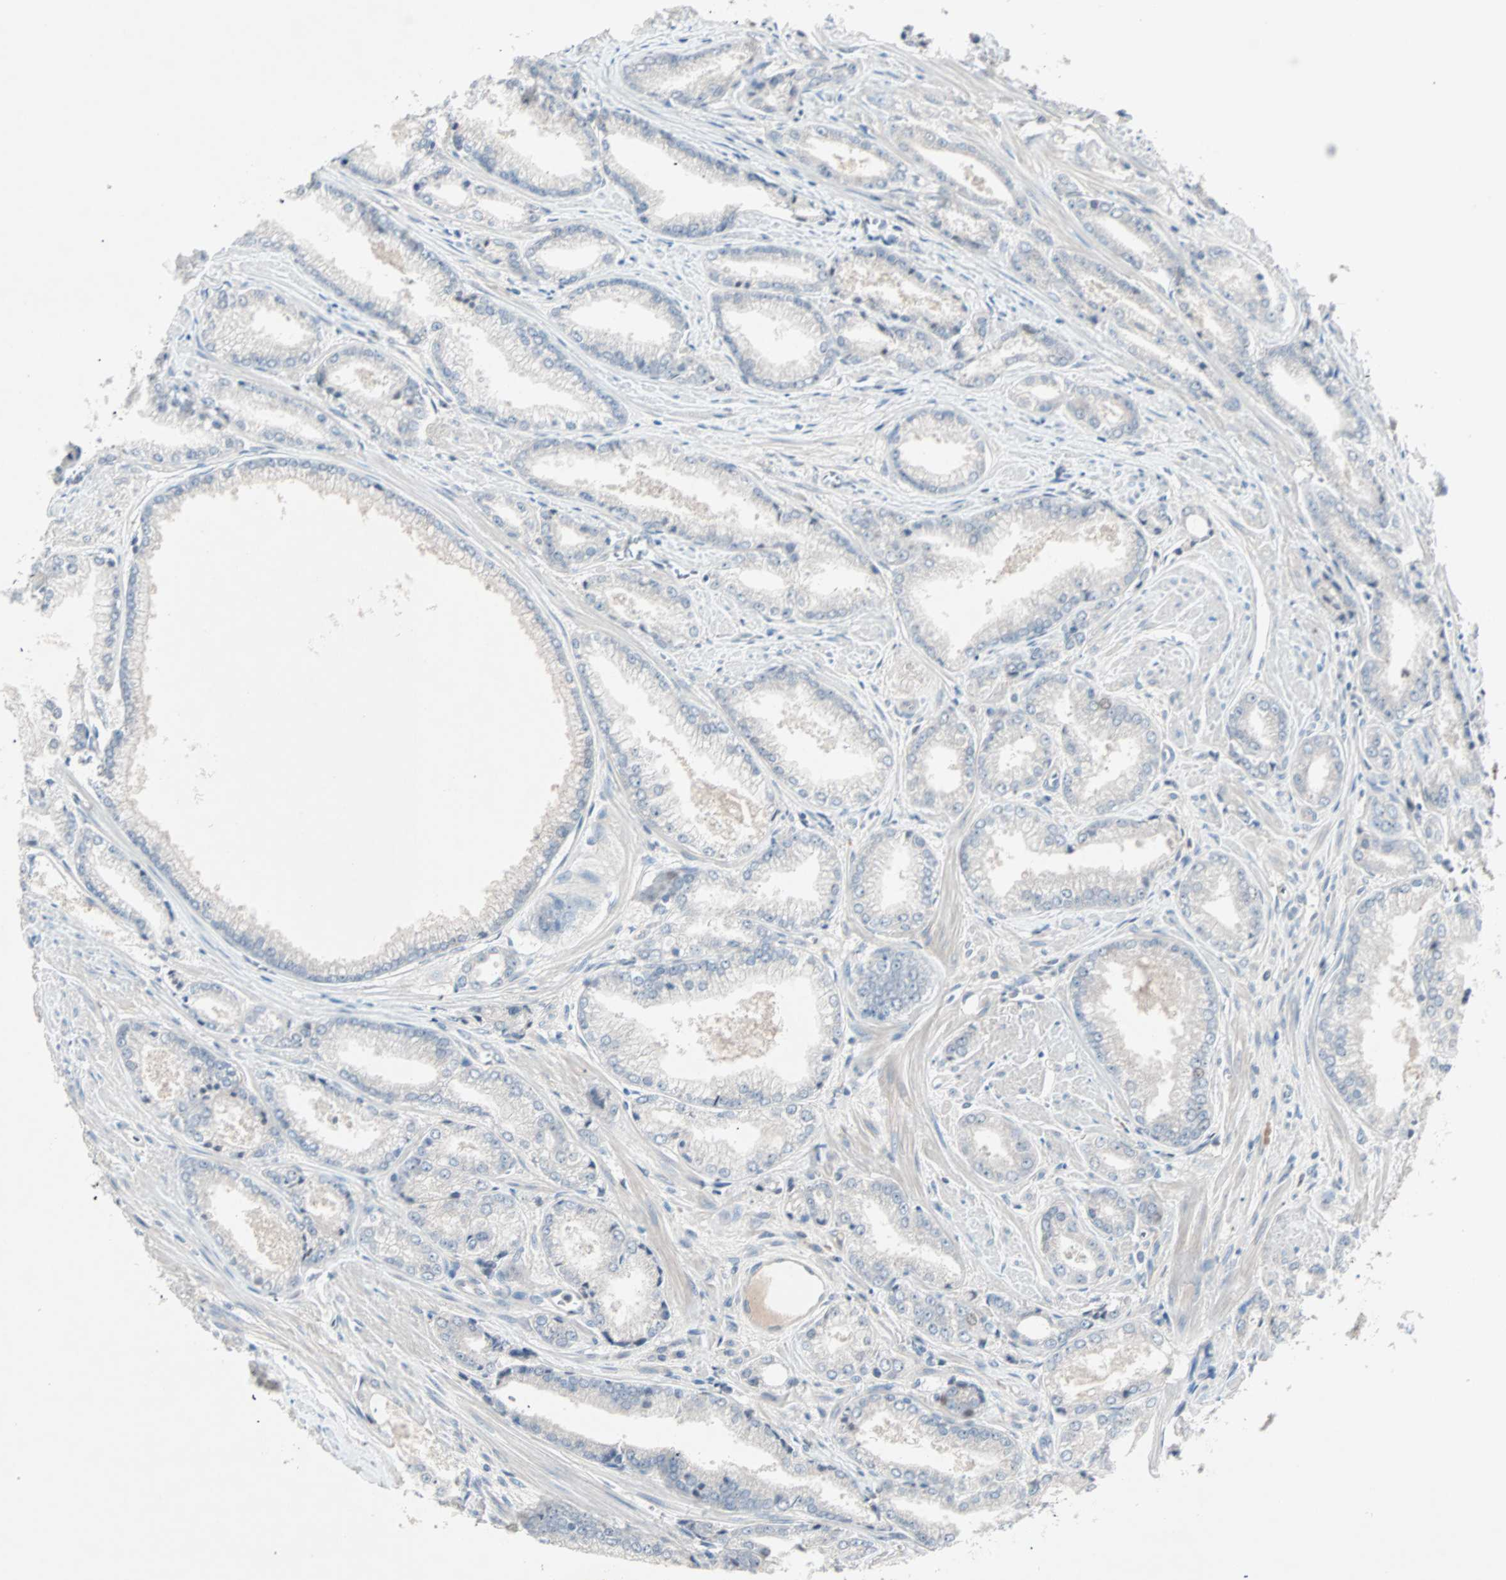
{"staining": {"intensity": "negative", "quantity": "none", "location": "none"}, "tissue": "prostate cancer", "cell_type": "Tumor cells", "image_type": "cancer", "snomed": [{"axis": "morphology", "description": "Adenocarcinoma, Low grade"}, {"axis": "topography", "description": "Prostate"}], "caption": "The immunohistochemistry image has no significant positivity in tumor cells of prostate low-grade adenocarcinoma tissue.", "gene": "CCNE2", "patient": {"sex": "male", "age": 64}}